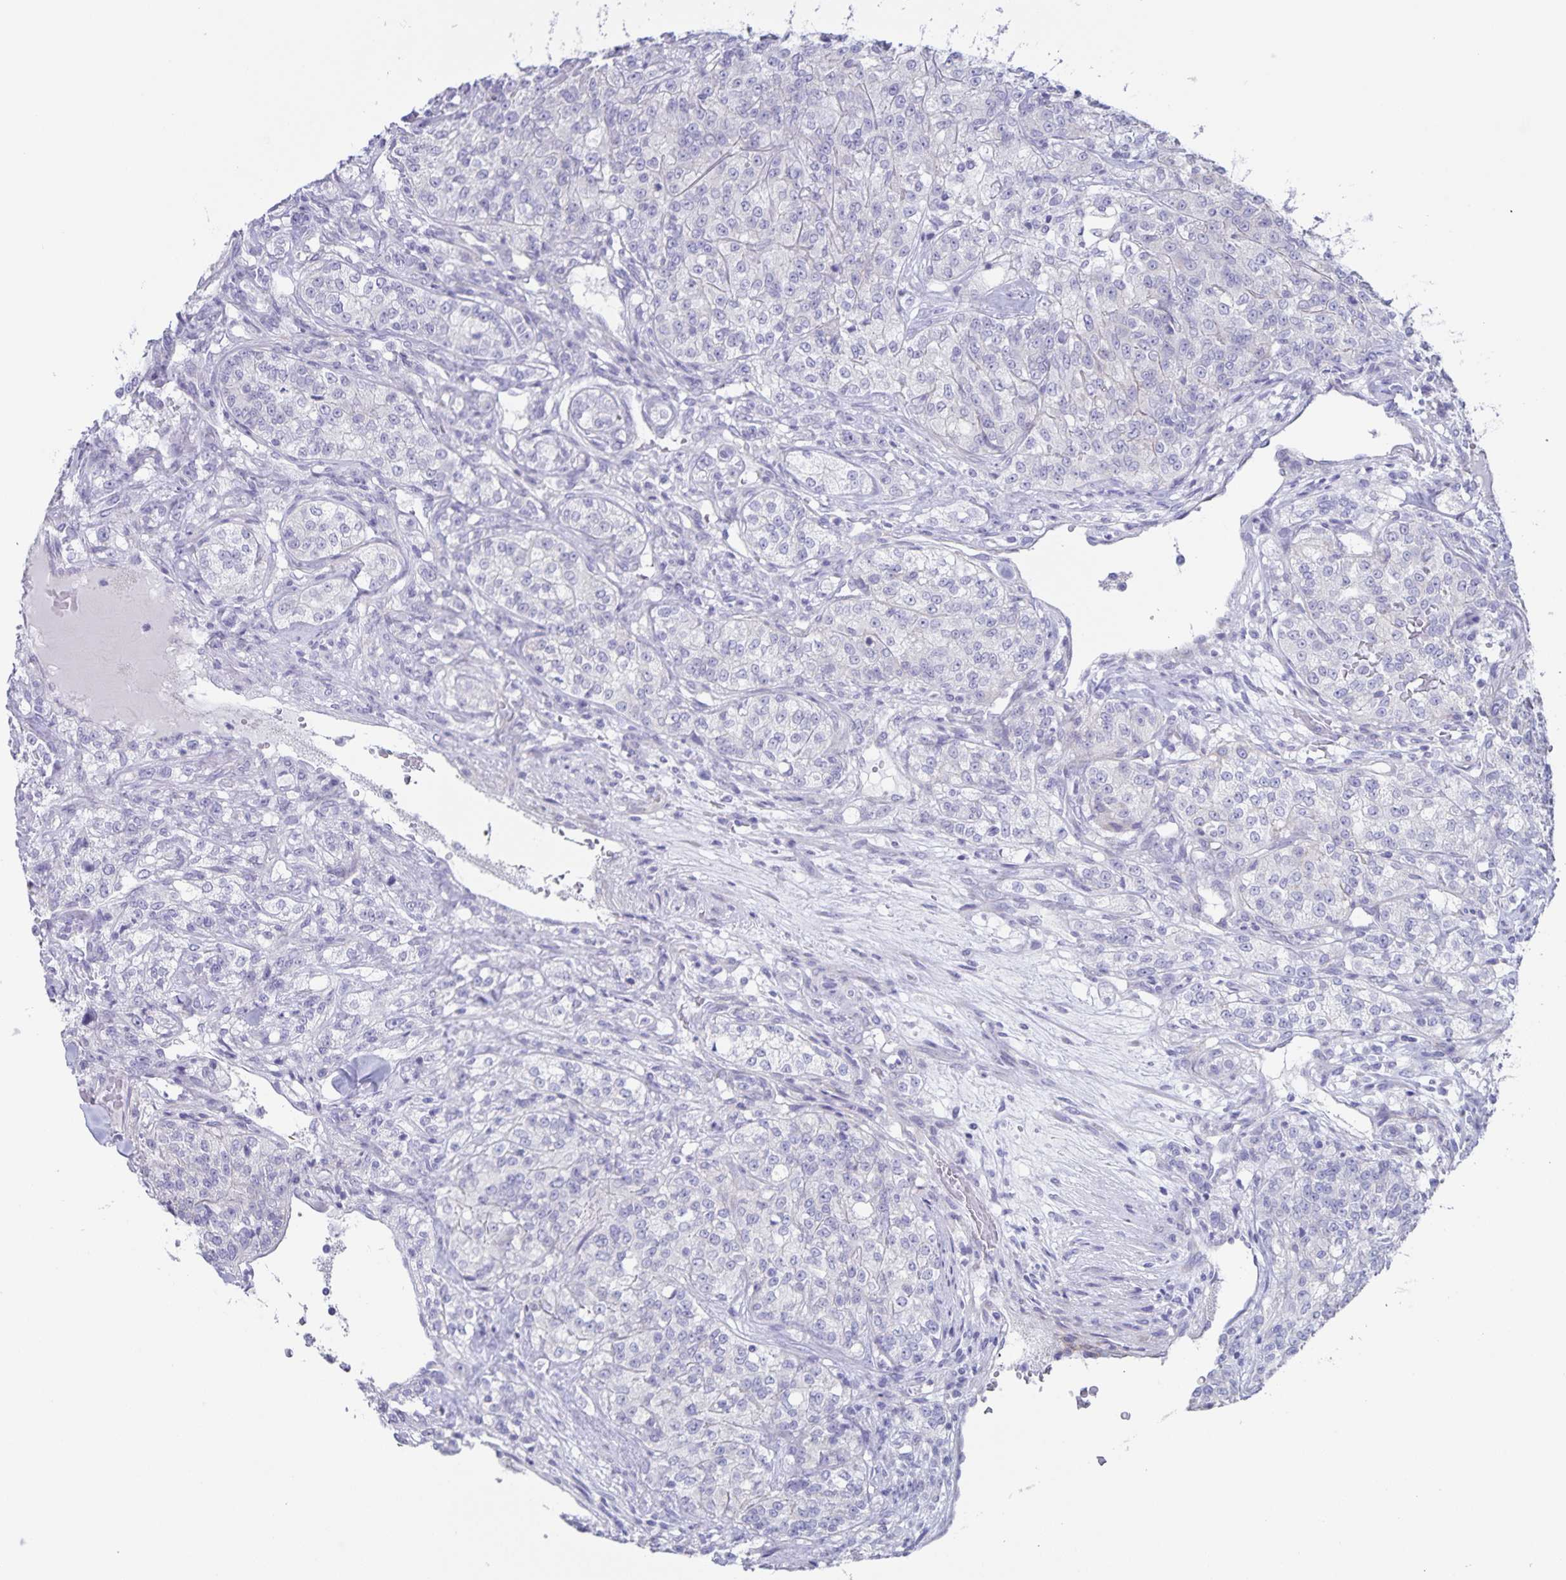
{"staining": {"intensity": "negative", "quantity": "none", "location": "none"}, "tissue": "renal cancer", "cell_type": "Tumor cells", "image_type": "cancer", "snomed": [{"axis": "morphology", "description": "Adenocarcinoma, NOS"}, {"axis": "topography", "description": "Kidney"}], "caption": "The immunohistochemistry photomicrograph has no significant positivity in tumor cells of renal cancer (adenocarcinoma) tissue. Brightfield microscopy of immunohistochemistry stained with DAB (brown) and hematoxylin (blue), captured at high magnification.", "gene": "AQP4", "patient": {"sex": "female", "age": 63}}